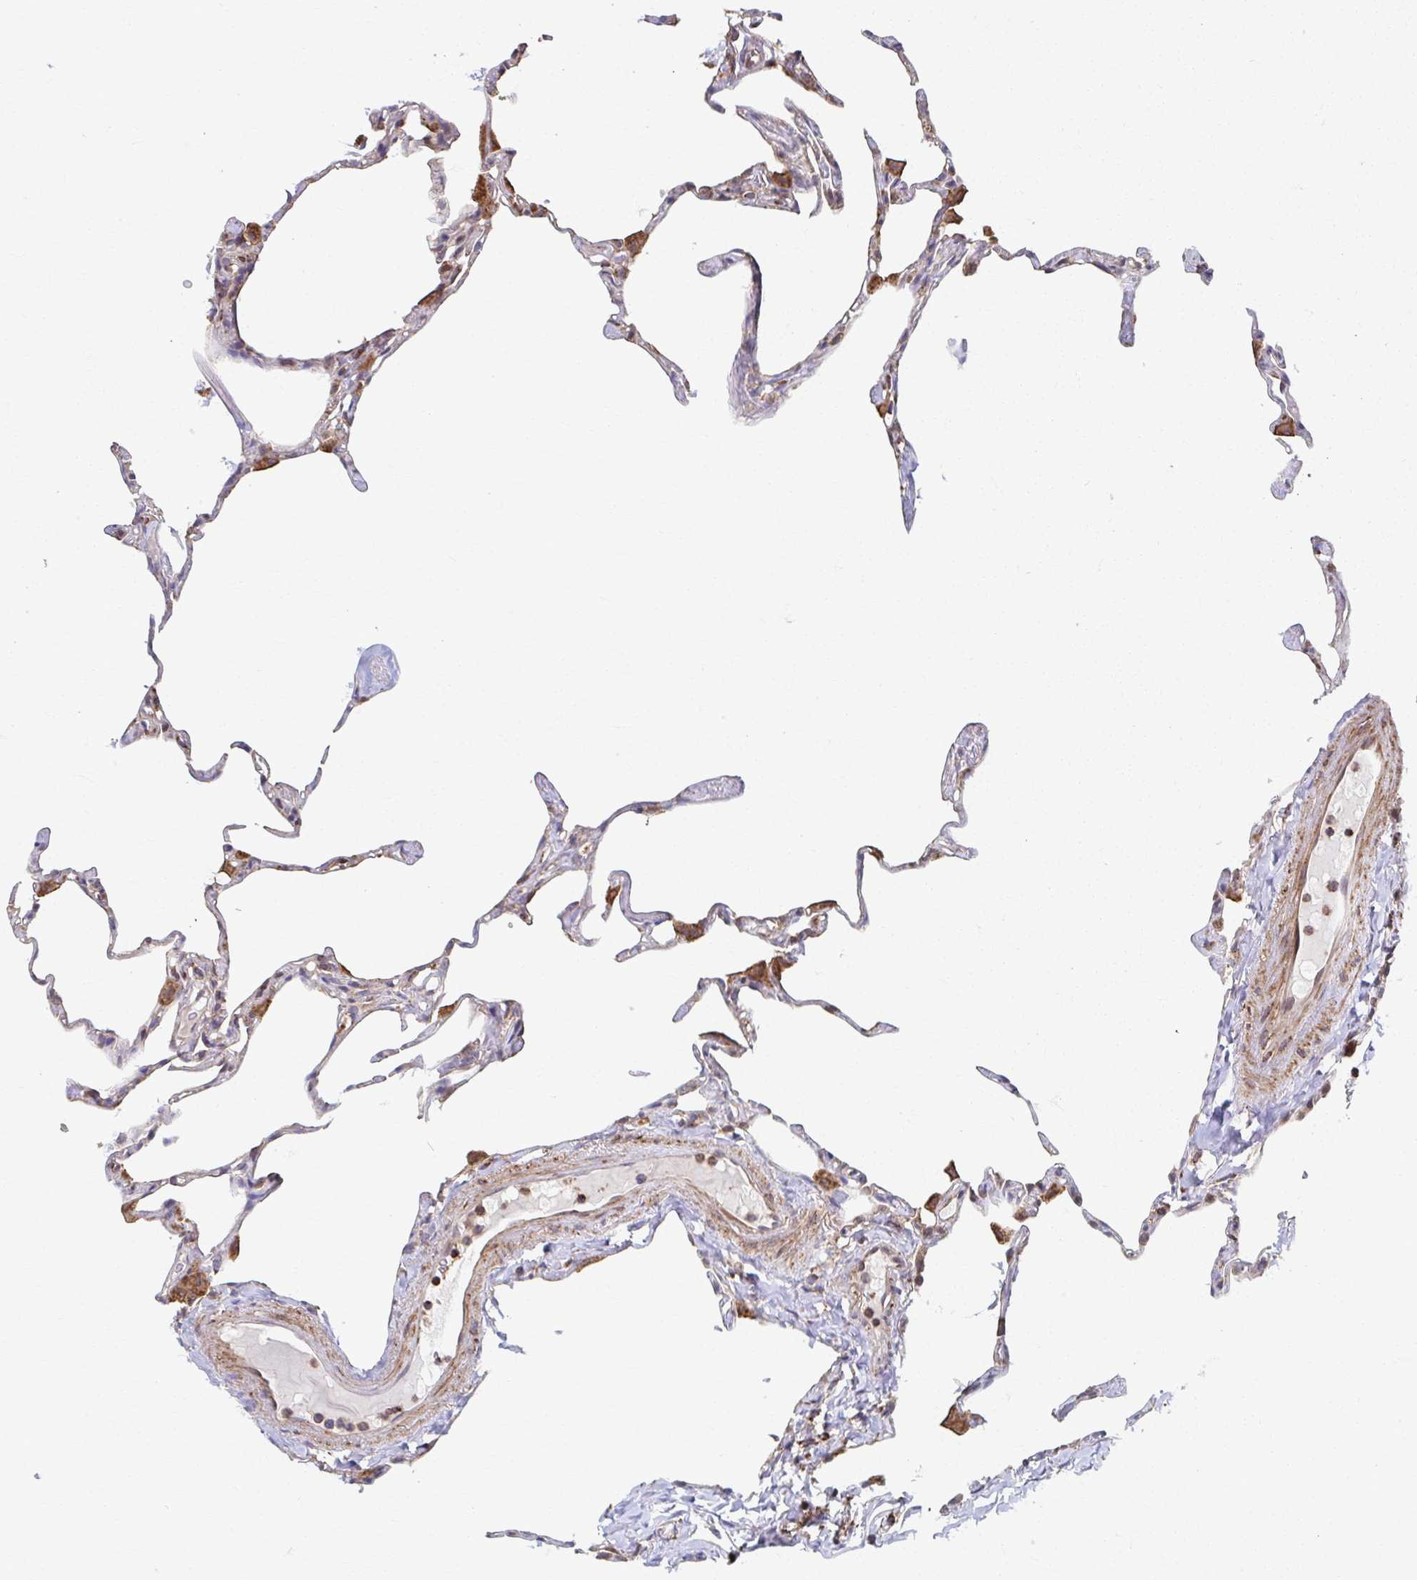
{"staining": {"intensity": "negative", "quantity": "none", "location": "none"}, "tissue": "lung", "cell_type": "Alveolar cells", "image_type": "normal", "snomed": [{"axis": "morphology", "description": "Normal tissue, NOS"}, {"axis": "topography", "description": "Lung"}], "caption": "This is an immunohistochemistry (IHC) micrograph of benign human lung. There is no positivity in alveolar cells.", "gene": "KLHL34", "patient": {"sex": "male", "age": 65}}